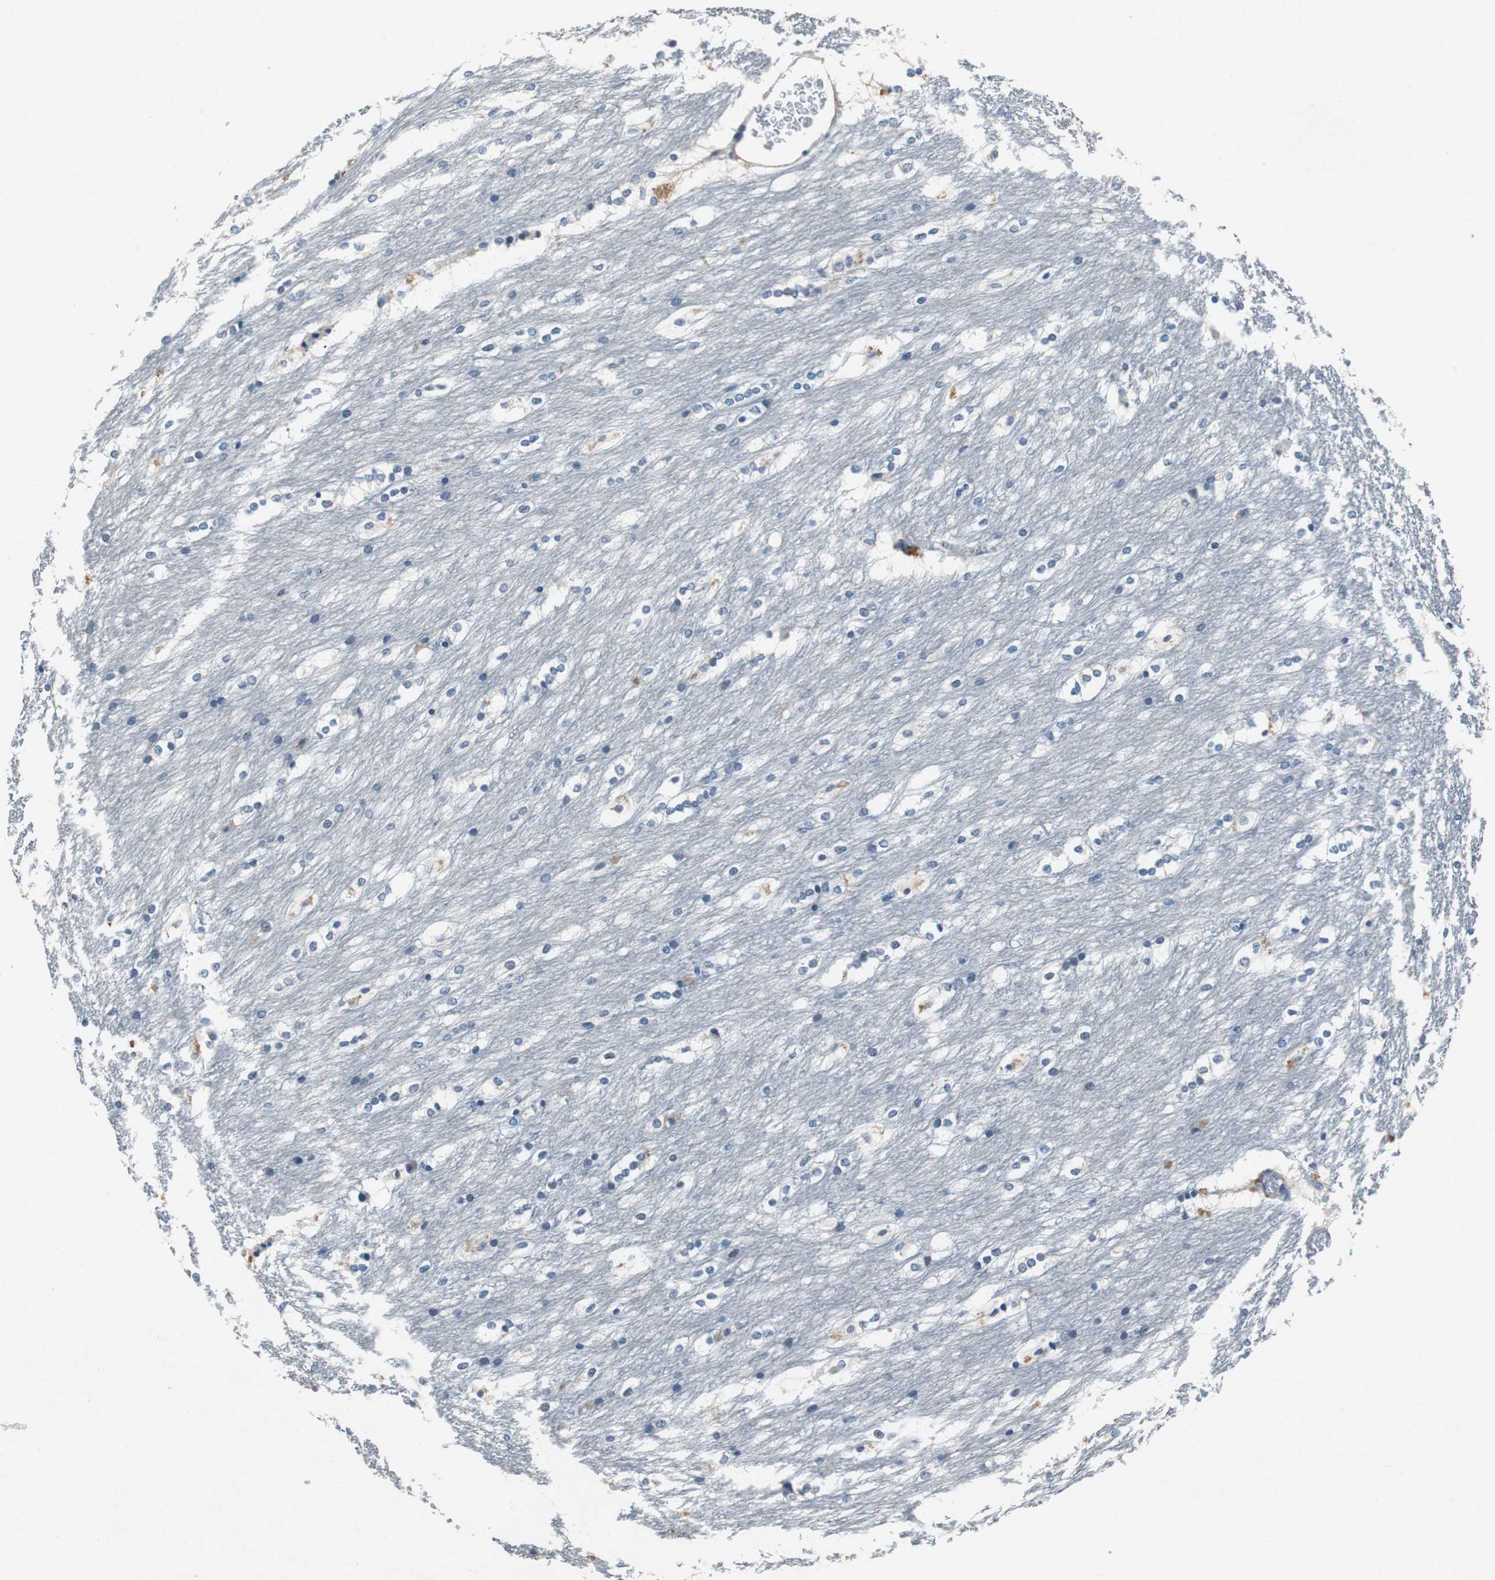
{"staining": {"intensity": "moderate", "quantity": "<25%", "location": "cytoplasmic/membranous"}, "tissue": "caudate", "cell_type": "Glial cells", "image_type": "normal", "snomed": [{"axis": "morphology", "description": "Normal tissue, NOS"}, {"axis": "topography", "description": "Lateral ventricle wall"}], "caption": "Immunohistochemical staining of normal caudate displays low levels of moderate cytoplasmic/membranous positivity in about <25% of glial cells. The staining was performed using DAB to visualize the protein expression in brown, while the nuclei were stained in blue with hematoxylin (Magnification: 20x).", "gene": "RPL35", "patient": {"sex": "female", "age": 19}}